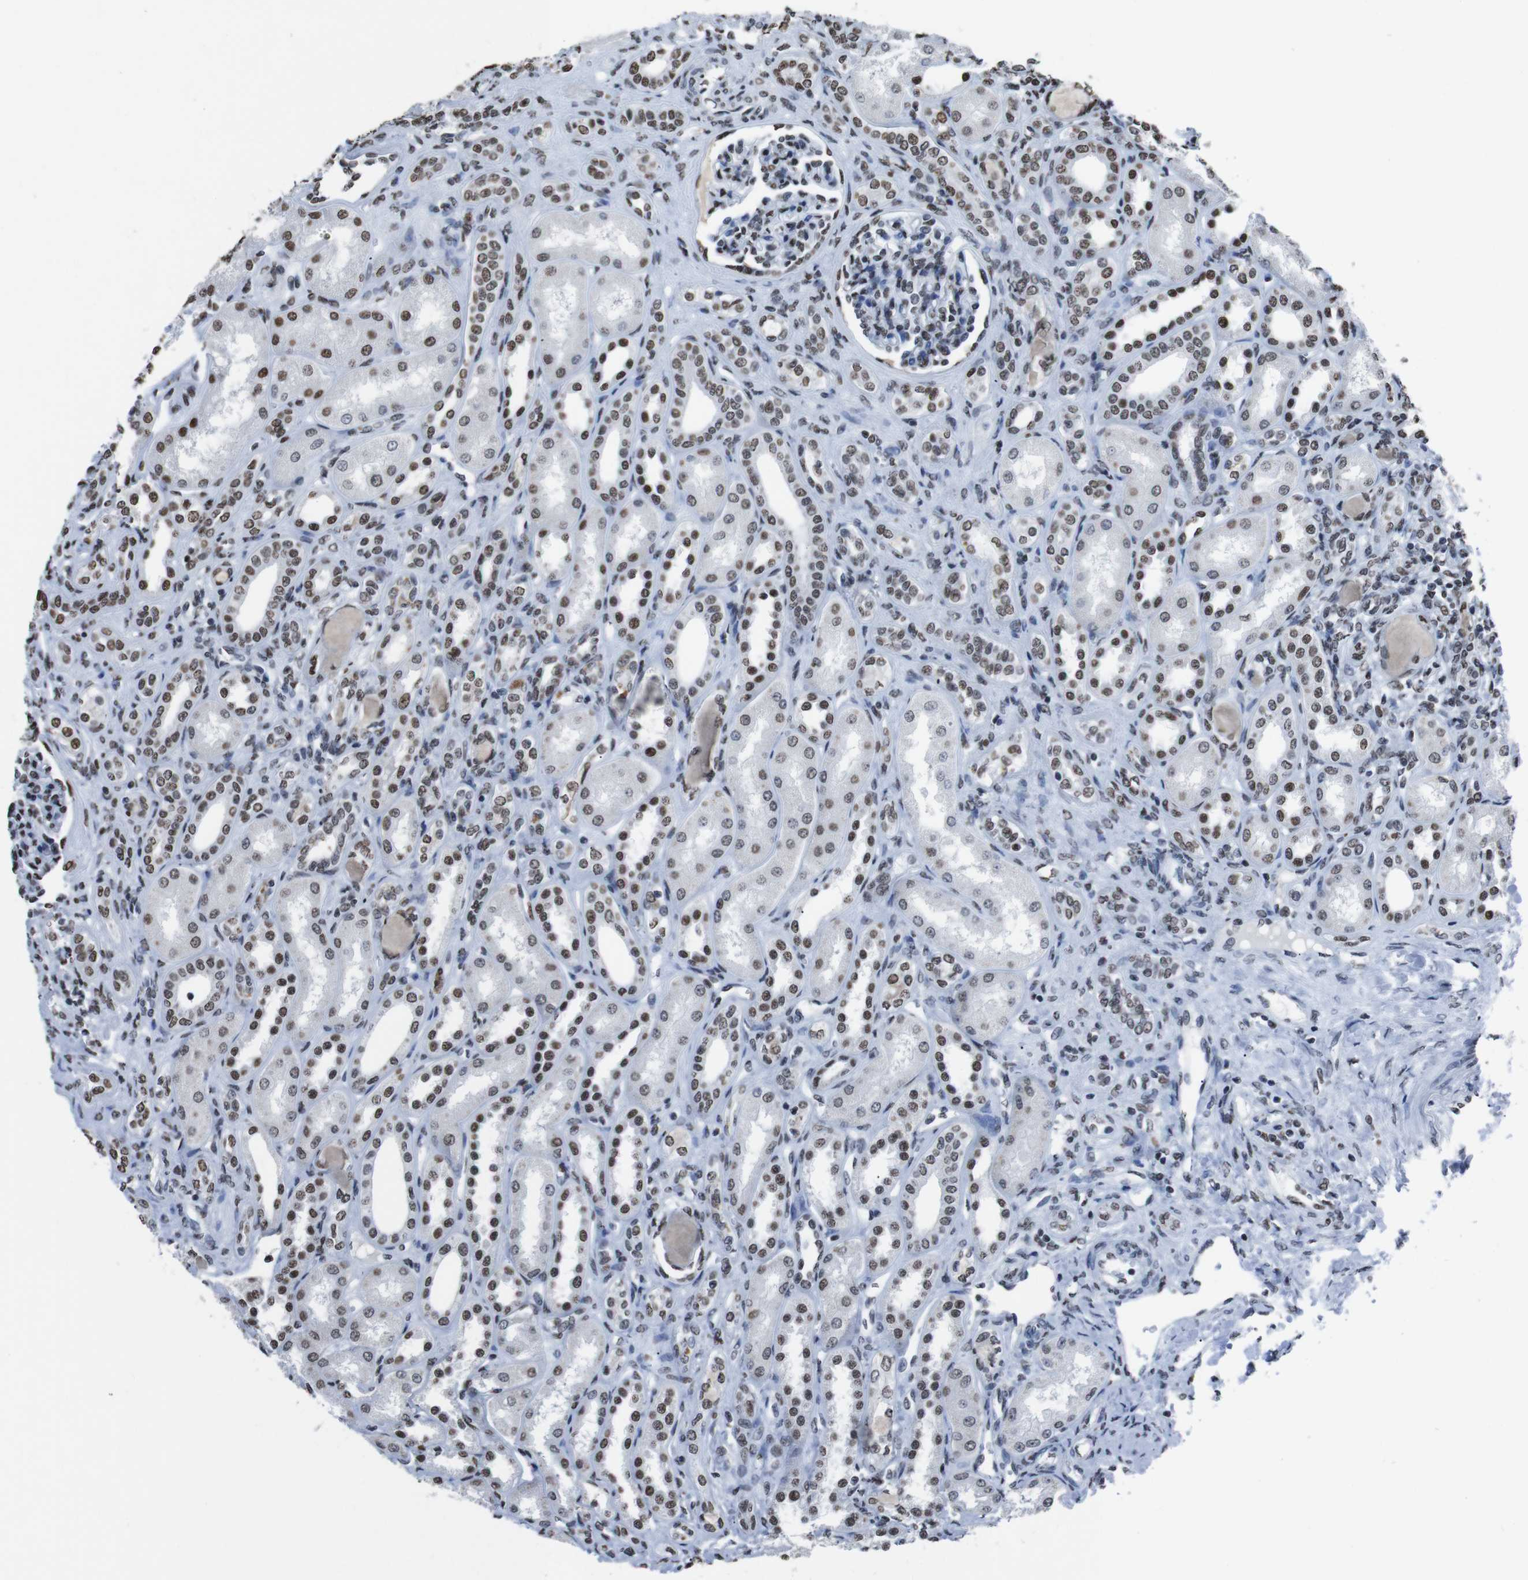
{"staining": {"intensity": "moderate", "quantity": ">75%", "location": "nuclear"}, "tissue": "kidney", "cell_type": "Cells in glomeruli", "image_type": "normal", "snomed": [{"axis": "morphology", "description": "Normal tissue, NOS"}, {"axis": "topography", "description": "Kidney"}], "caption": "DAB immunohistochemical staining of unremarkable human kidney reveals moderate nuclear protein positivity in about >75% of cells in glomeruli. Using DAB (brown) and hematoxylin (blue) stains, captured at high magnification using brightfield microscopy.", "gene": "PIP4P2", "patient": {"sex": "male", "age": 7}}